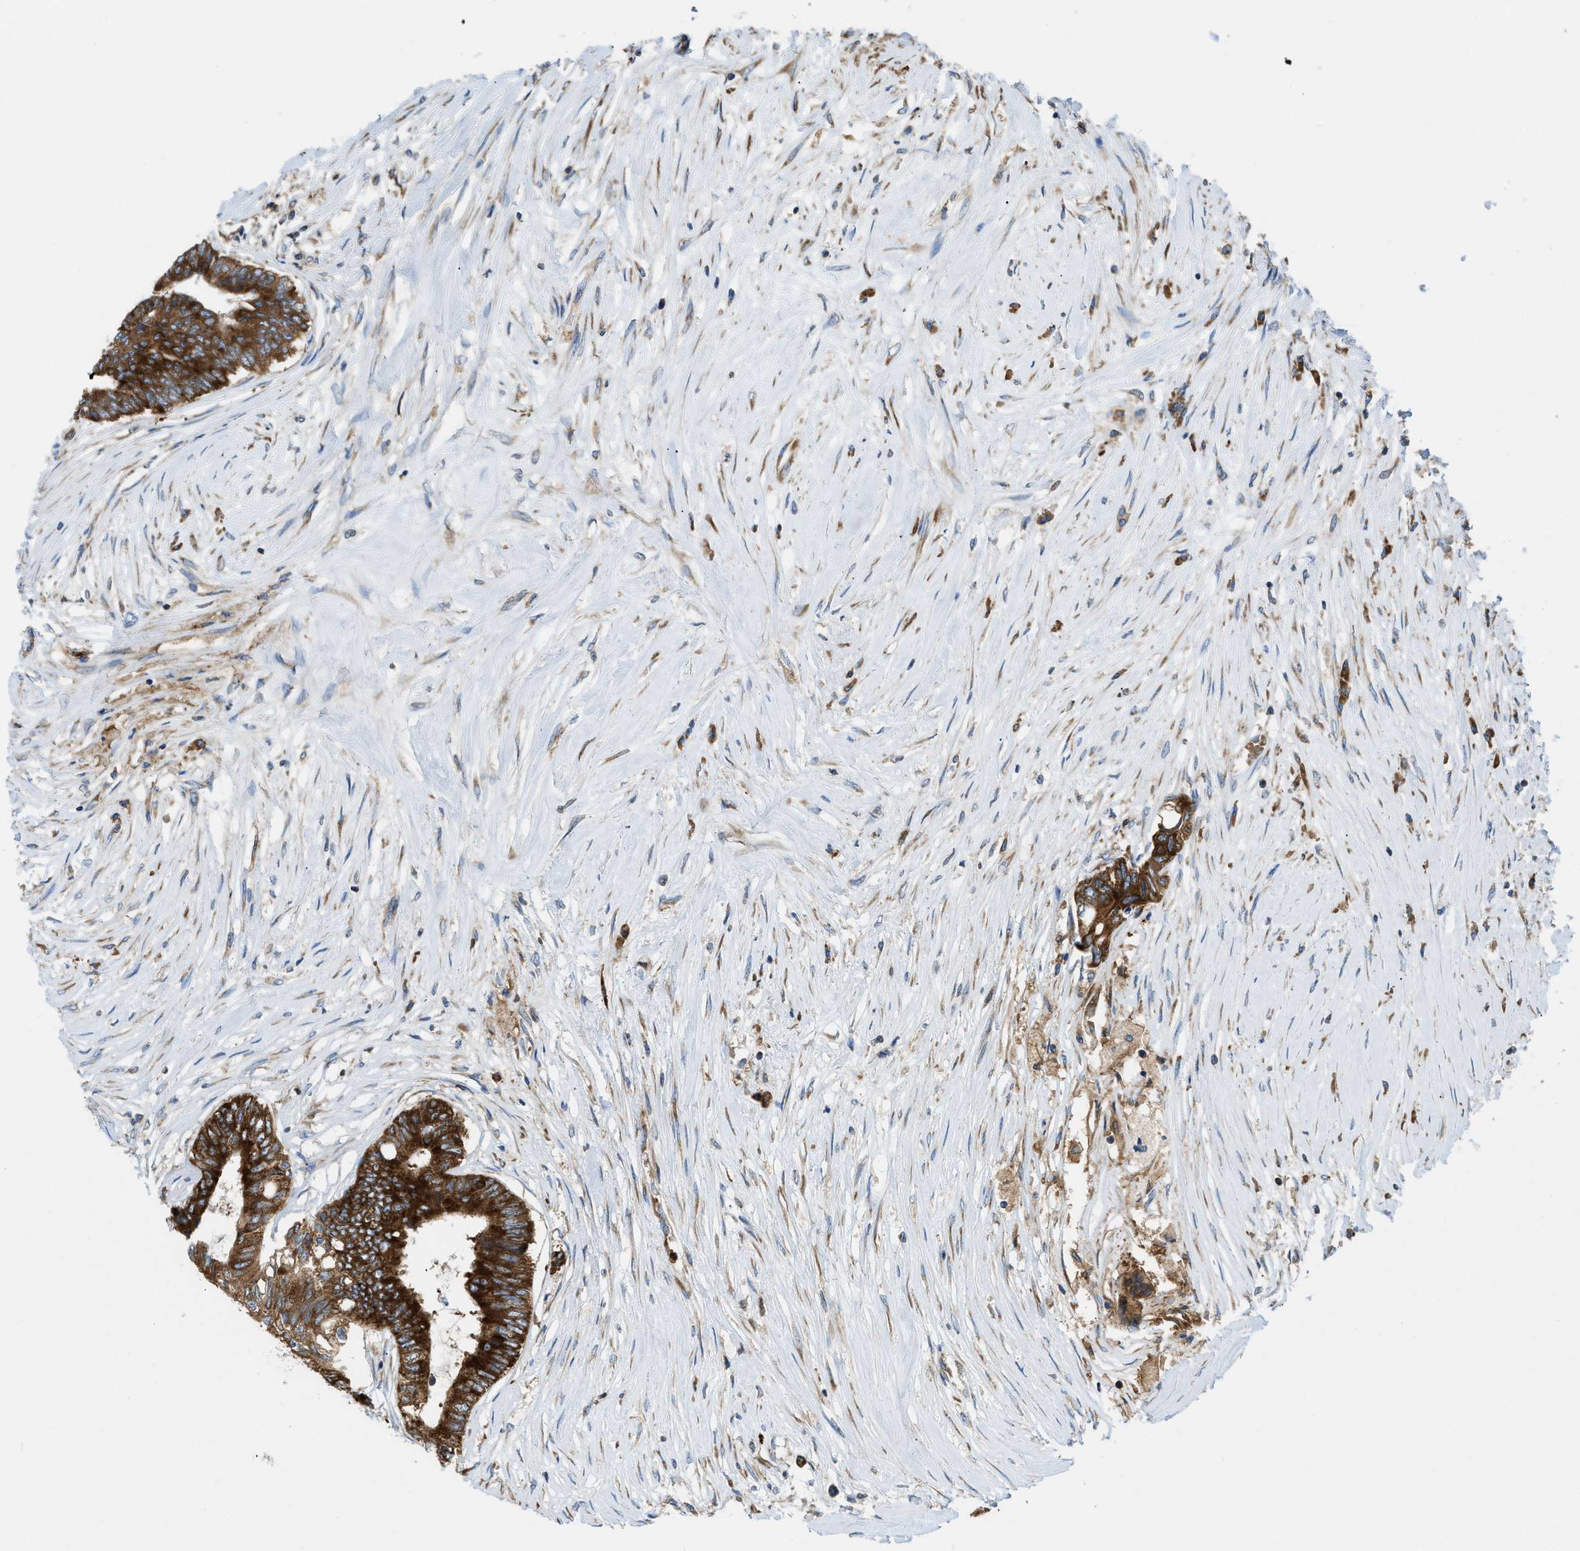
{"staining": {"intensity": "strong", "quantity": ">75%", "location": "cytoplasmic/membranous"}, "tissue": "colorectal cancer", "cell_type": "Tumor cells", "image_type": "cancer", "snomed": [{"axis": "morphology", "description": "Adenocarcinoma, NOS"}, {"axis": "topography", "description": "Rectum"}], "caption": "High-power microscopy captured an immunohistochemistry micrograph of colorectal adenocarcinoma, revealing strong cytoplasmic/membranous staining in about >75% of tumor cells.", "gene": "GPAT4", "patient": {"sex": "male", "age": 63}}